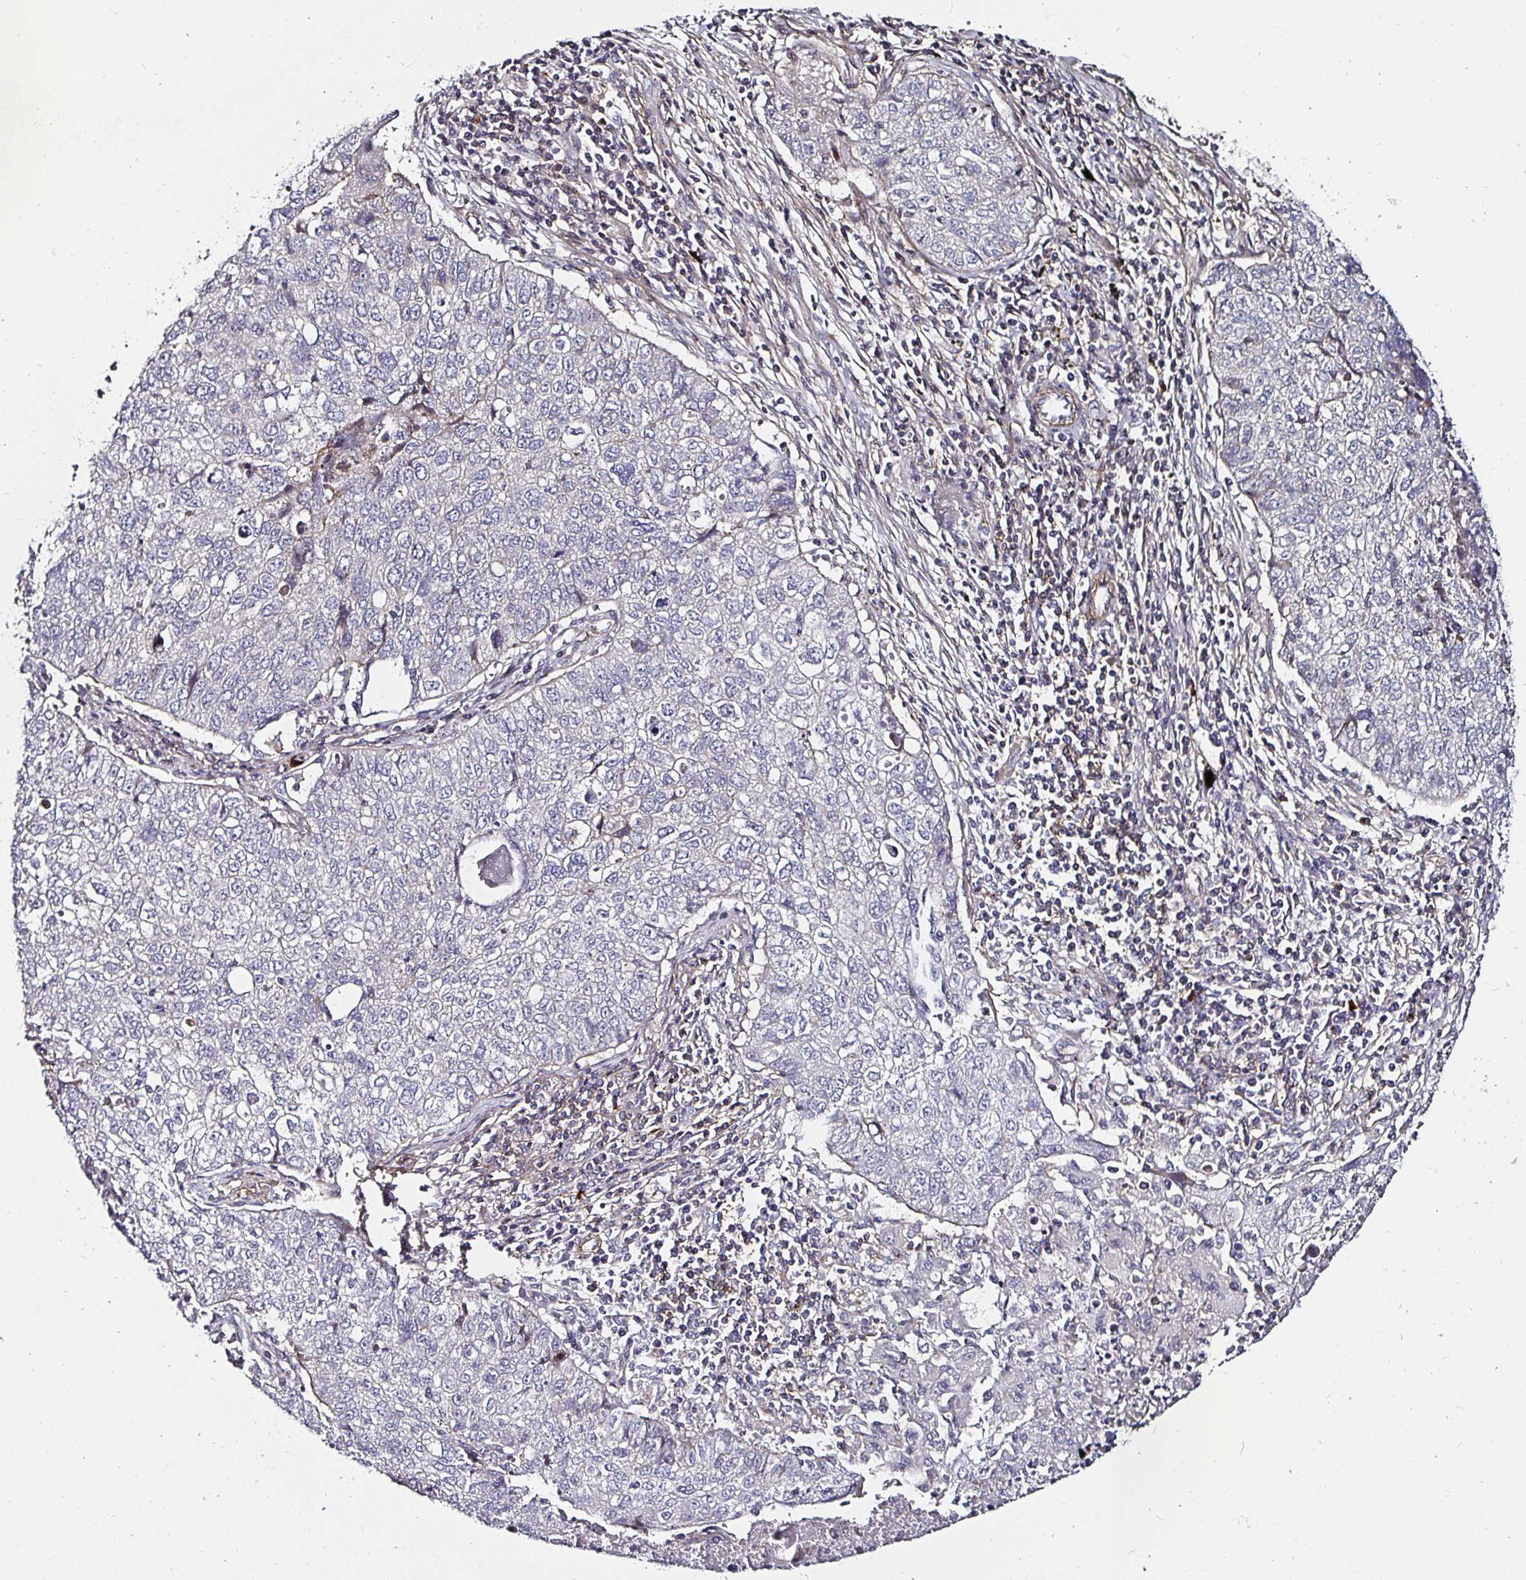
{"staining": {"intensity": "negative", "quantity": "none", "location": "none"}, "tissue": "lung cancer", "cell_type": "Tumor cells", "image_type": "cancer", "snomed": [{"axis": "morphology", "description": "Normal morphology"}, {"axis": "morphology", "description": "Aneuploidy"}, {"axis": "morphology", "description": "Squamous cell carcinoma, NOS"}, {"axis": "topography", "description": "Lymph node"}, {"axis": "topography", "description": "Lung"}], "caption": "Protein analysis of lung aneuploidy exhibits no significant staining in tumor cells. (DAB immunohistochemistry, high magnification).", "gene": "GJA4", "patient": {"sex": "female", "age": 76}}